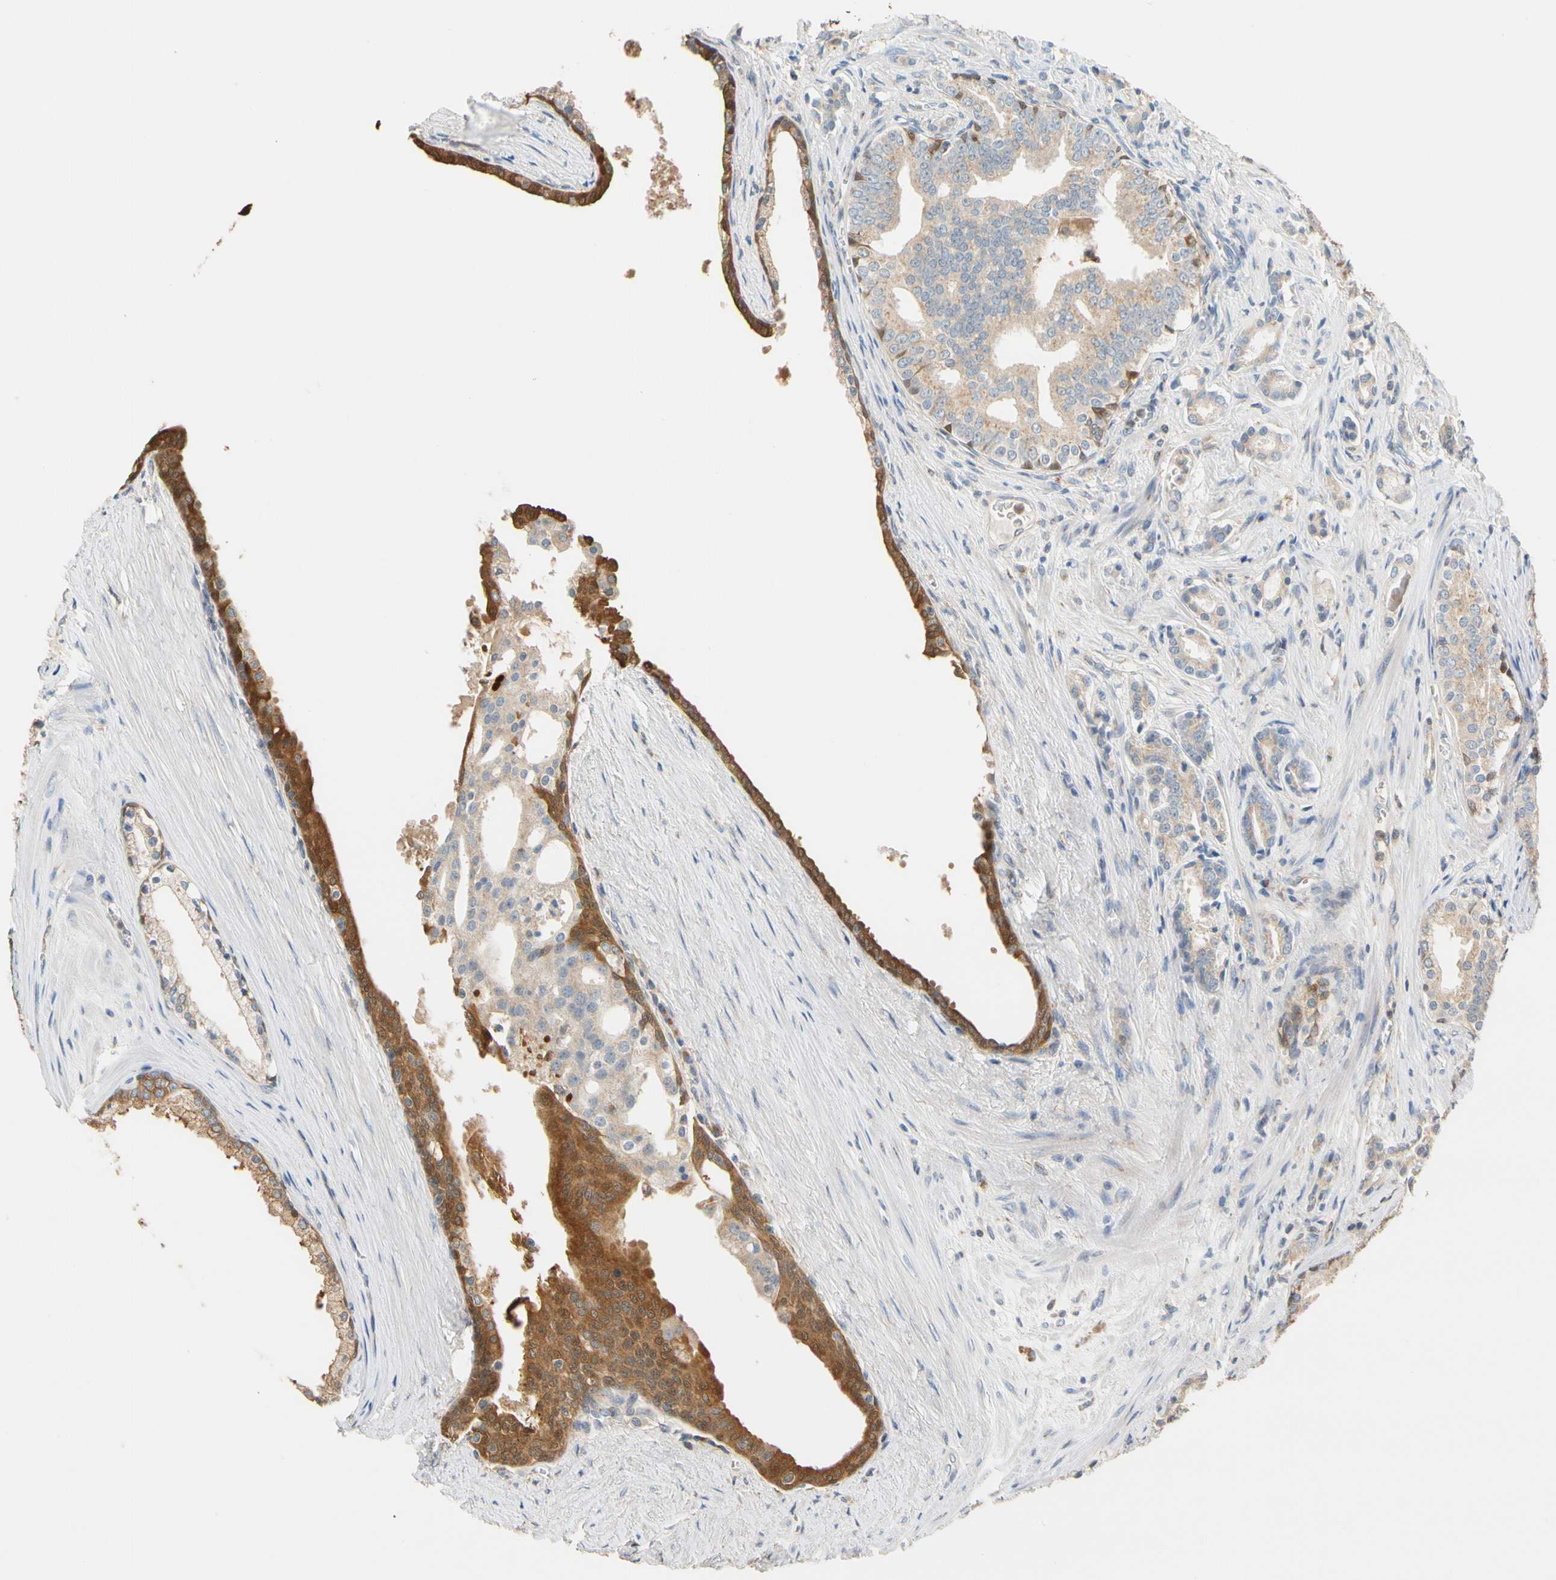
{"staining": {"intensity": "weak", "quantity": ">75%", "location": "cytoplasmic/membranous"}, "tissue": "prostate cancer", "cell_type": "Tumor cells", "image_type": "cancer", "snomed": [{"axis": "morphology", "description": "Adenocarcinoma, Low grade"}, {"axis": "topography", "description": "Prostate"}], "caption": "This is a micrograph of immunohistochemistry staining of low-grade adenocarcinoma (prostate), which shows weak expression in the cytoplasmic/membranous of tumor cells.", "gene": "GPSM2", "patient": {"sex": "male", "age": 58}}